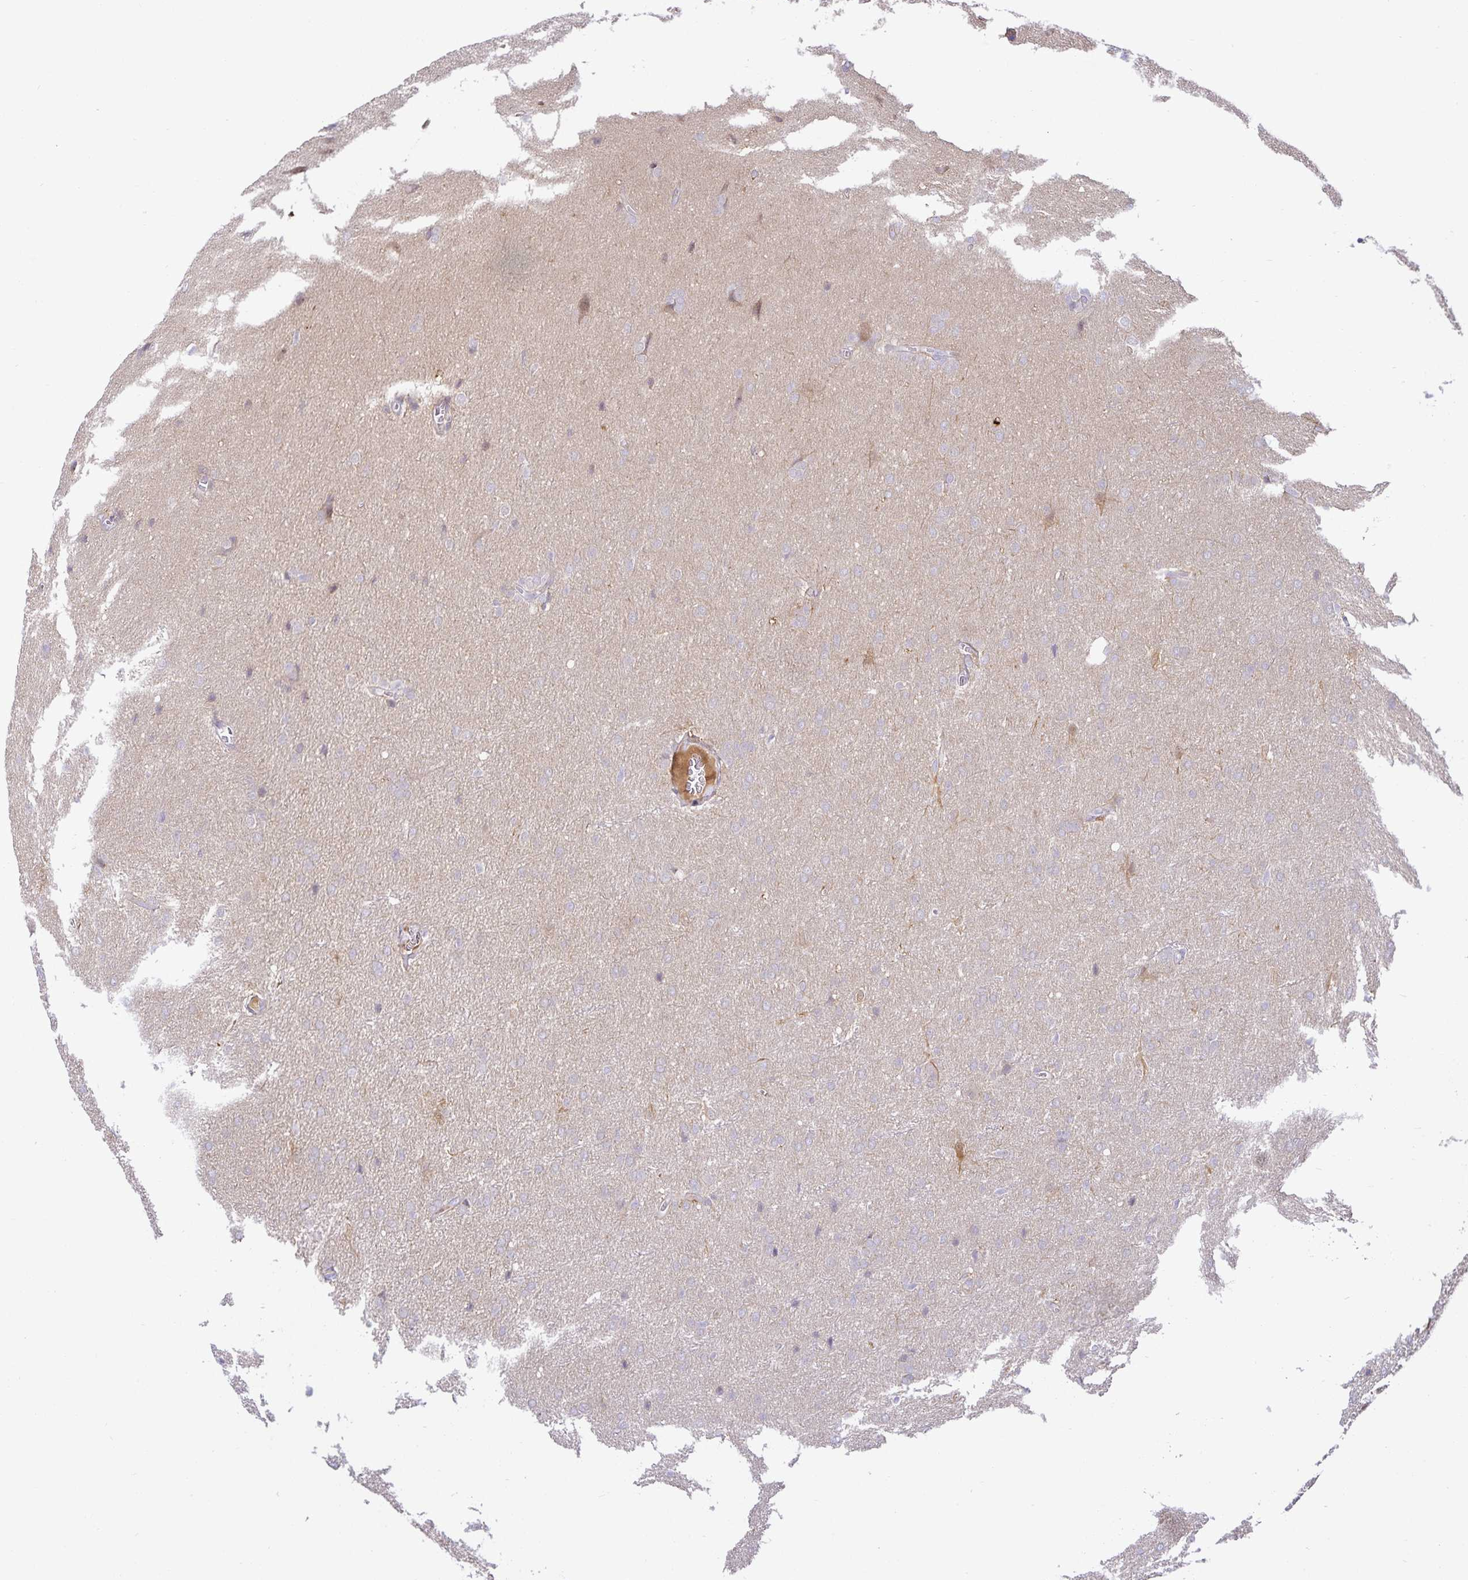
{"staining": {"intensity": "negative", "quantity": "none", "location": "none"}, "tissue": "glioma", "cell_type": "Tumor cells", "image_type": "cancer", "snomed": [{"axis": "morphology", "description": "Glioma, malignant, Low grade"}, {"axis": "topography", "description": "Brain"}], "caption": "The image exhibits no staining of tumor cells in glioma.", "gene": "MON2", "patient": {"sex": "female", "age": 32}}